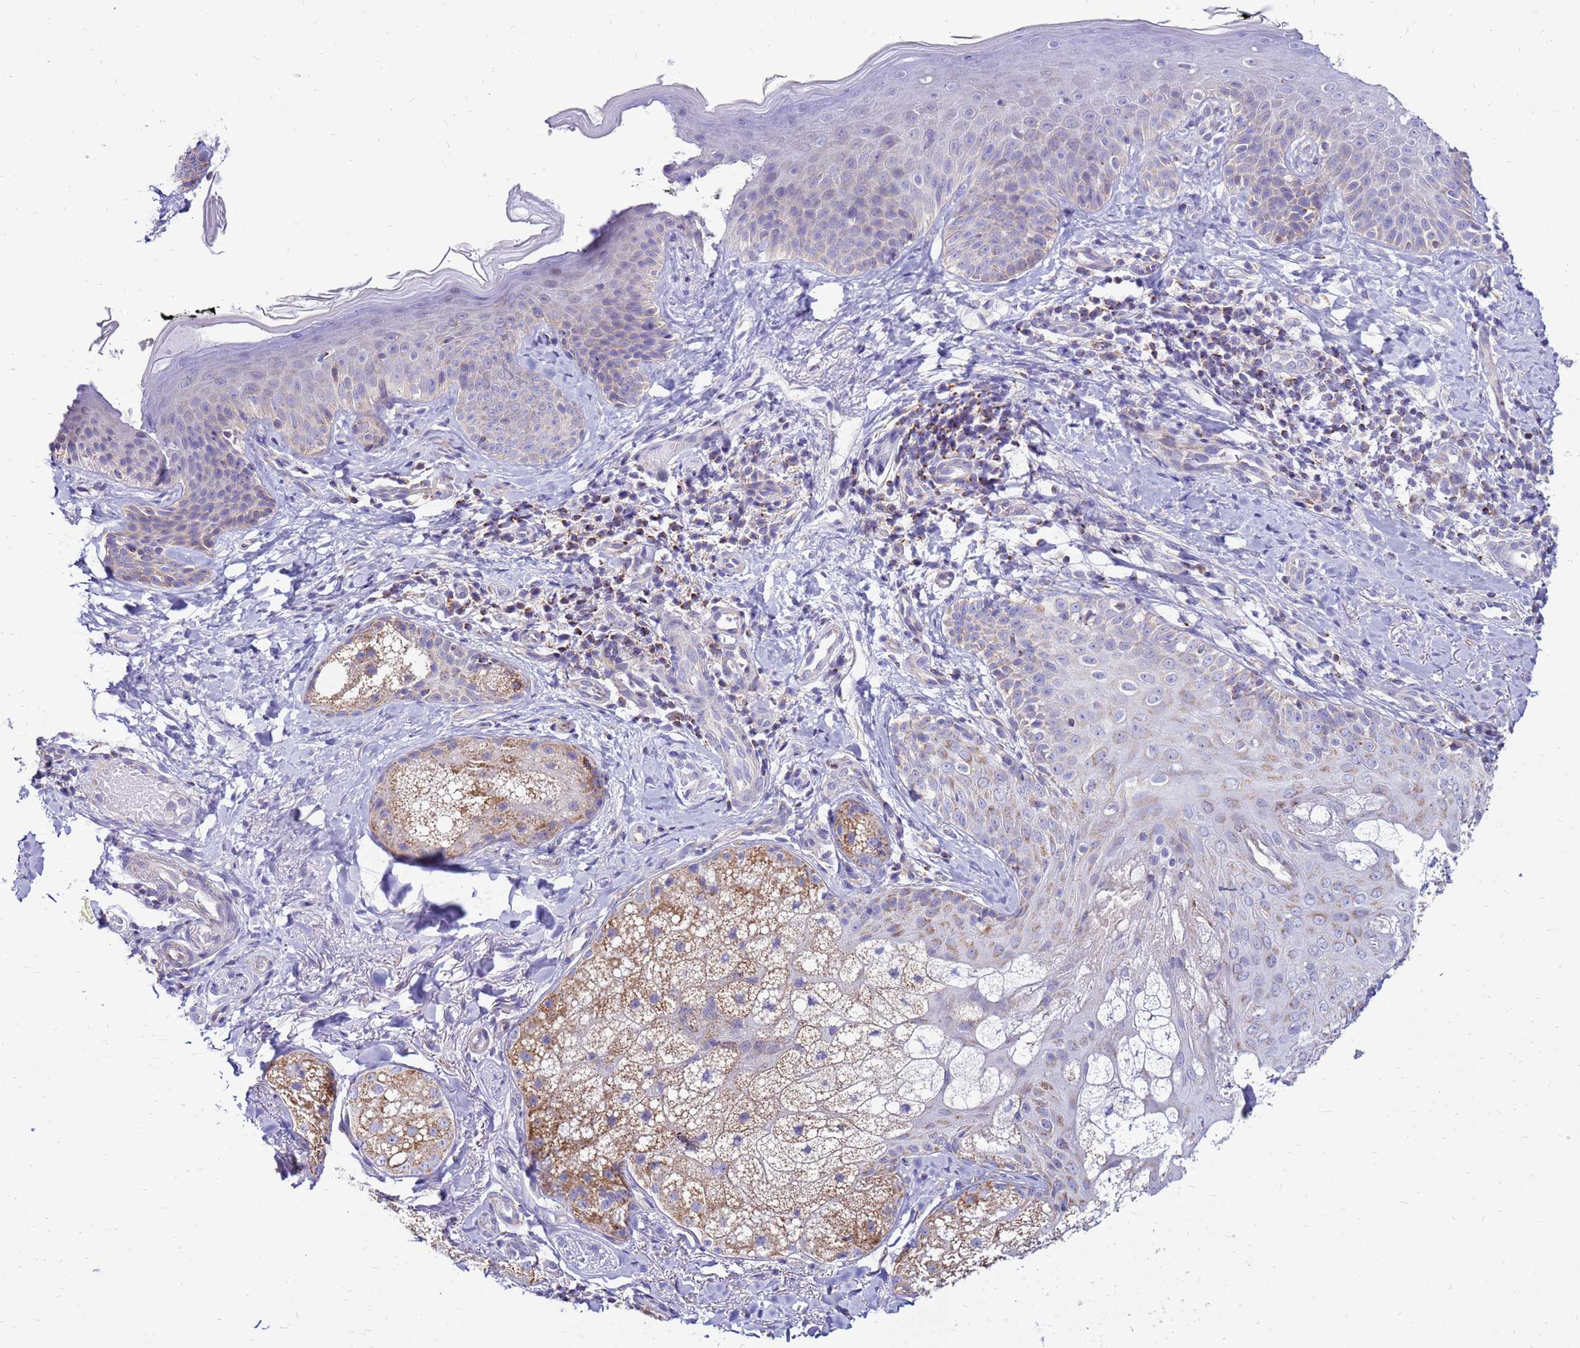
{"staining": {"intensity": "negative", "quantity": "none", "location": "none"}, "tissue": "skin", "cell_type": "Fibroblasts", "image_type": "normal", "snomed": [{"axis": "morphology", "description": "Normal tissue, NOS"}, {"axis": "topography", "description": "Skin"}], "caption": "IHC micrograph of normal human skin stained for a protein (brown), which exhibits no positivity in fibroblasts.", "gene": "IGF1R", "patient": {"sex": "male", "age": 57}}